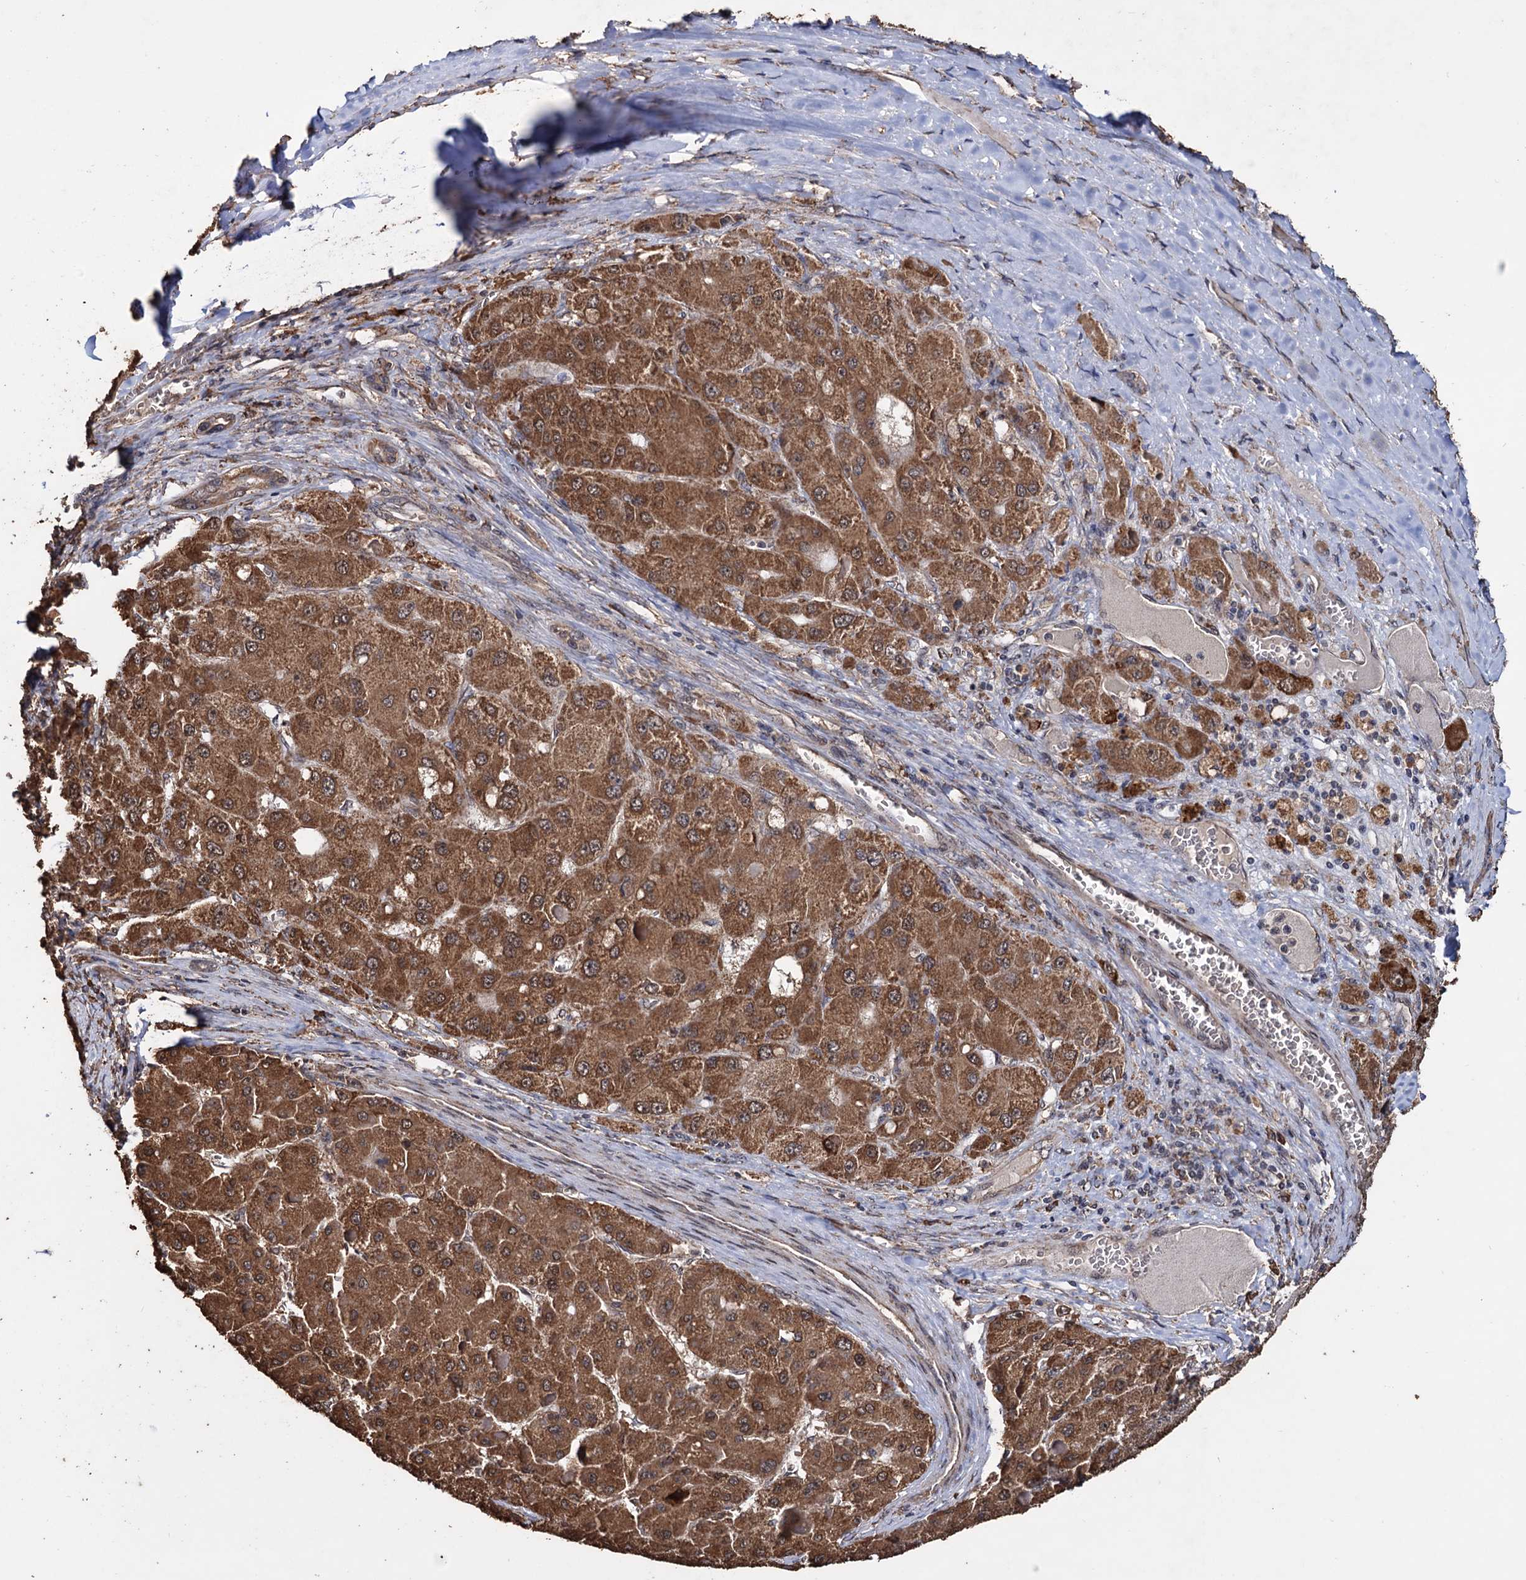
{"staining": {"intensity": "strong", "quantity": ">75%", "location": "cytoplasmic/membranous"}, "tissue": "liver cancer", "cell_type": "Tumor cells", "image_type": "cancer", "snomed": [{"axis": "morphology", "description": "Carcinoma, Hepatocellular, NOS"}, {"axis": "topography", "description": "Liver"}], "caption": "Strong cytoplasmic/membranous expression for a protein is appreciated in approximately >75% of tumor cells of hepatocellular carcinoma (liver) using immunohistochemistry (IHC).", "gene": "TBC1D12", "patient": {"sex": "female", "age": 73}}